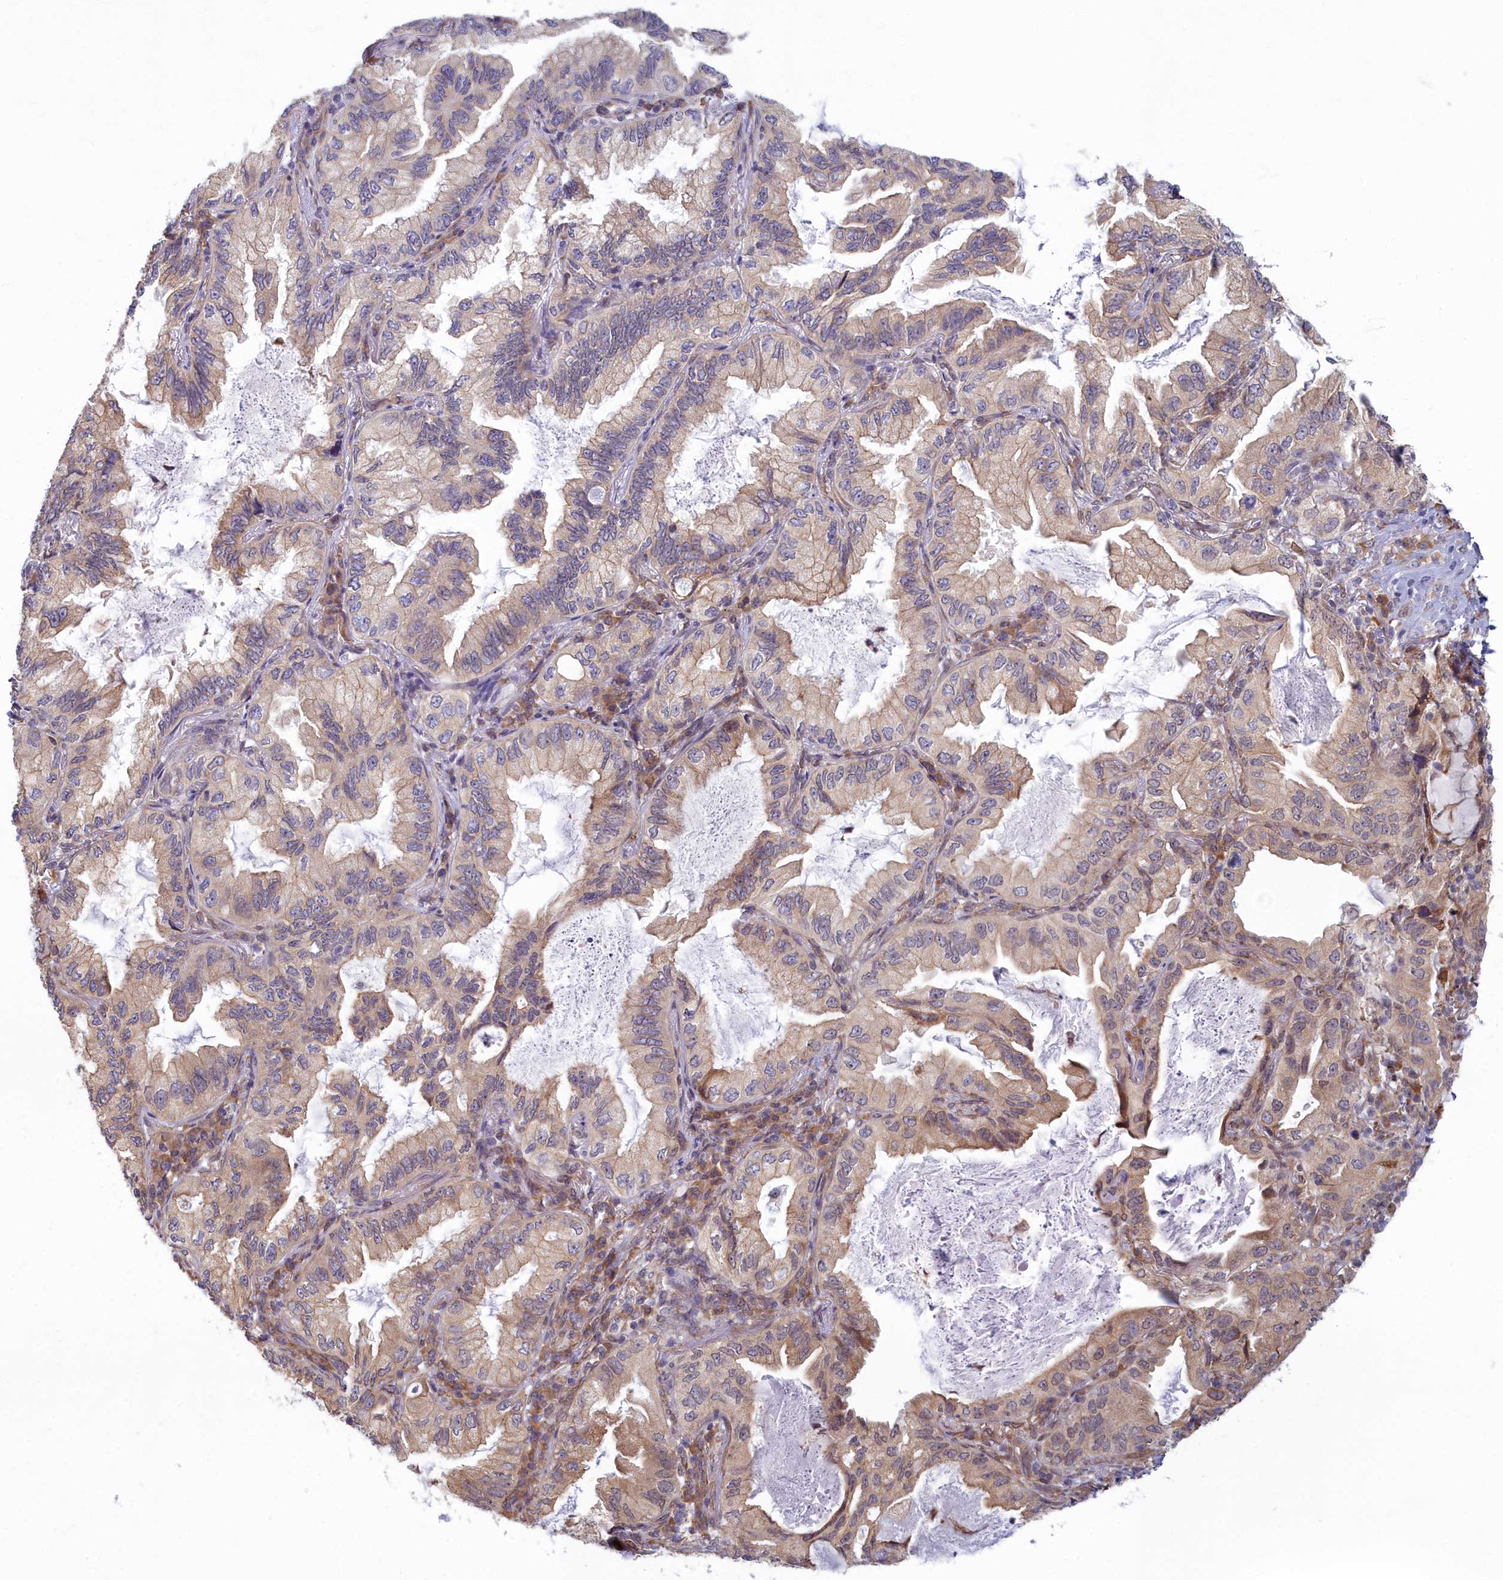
{"staining": {"intensity": "weak", "quantity": "25%-75%", "location": "cytoplasmic/membranous"}, "tissue": "lung cancer", "cell_type": "Tumor cells", "image_type": "cancer", "snomed": [{"axis": "morphology", "description": "Adenocarcinoma, NOS"}, {"axis": "topography", "description": "Lung"}], "caption": "Approximately 25%-75% of tumor cells in human adenocarcinoma (lung) exhibit weak cytoplasmic/membranous protein staining as visualized by brown immunohistochemical staining.", "gene": "MAK16", "patient": {"sex": "female", "age": 69}}